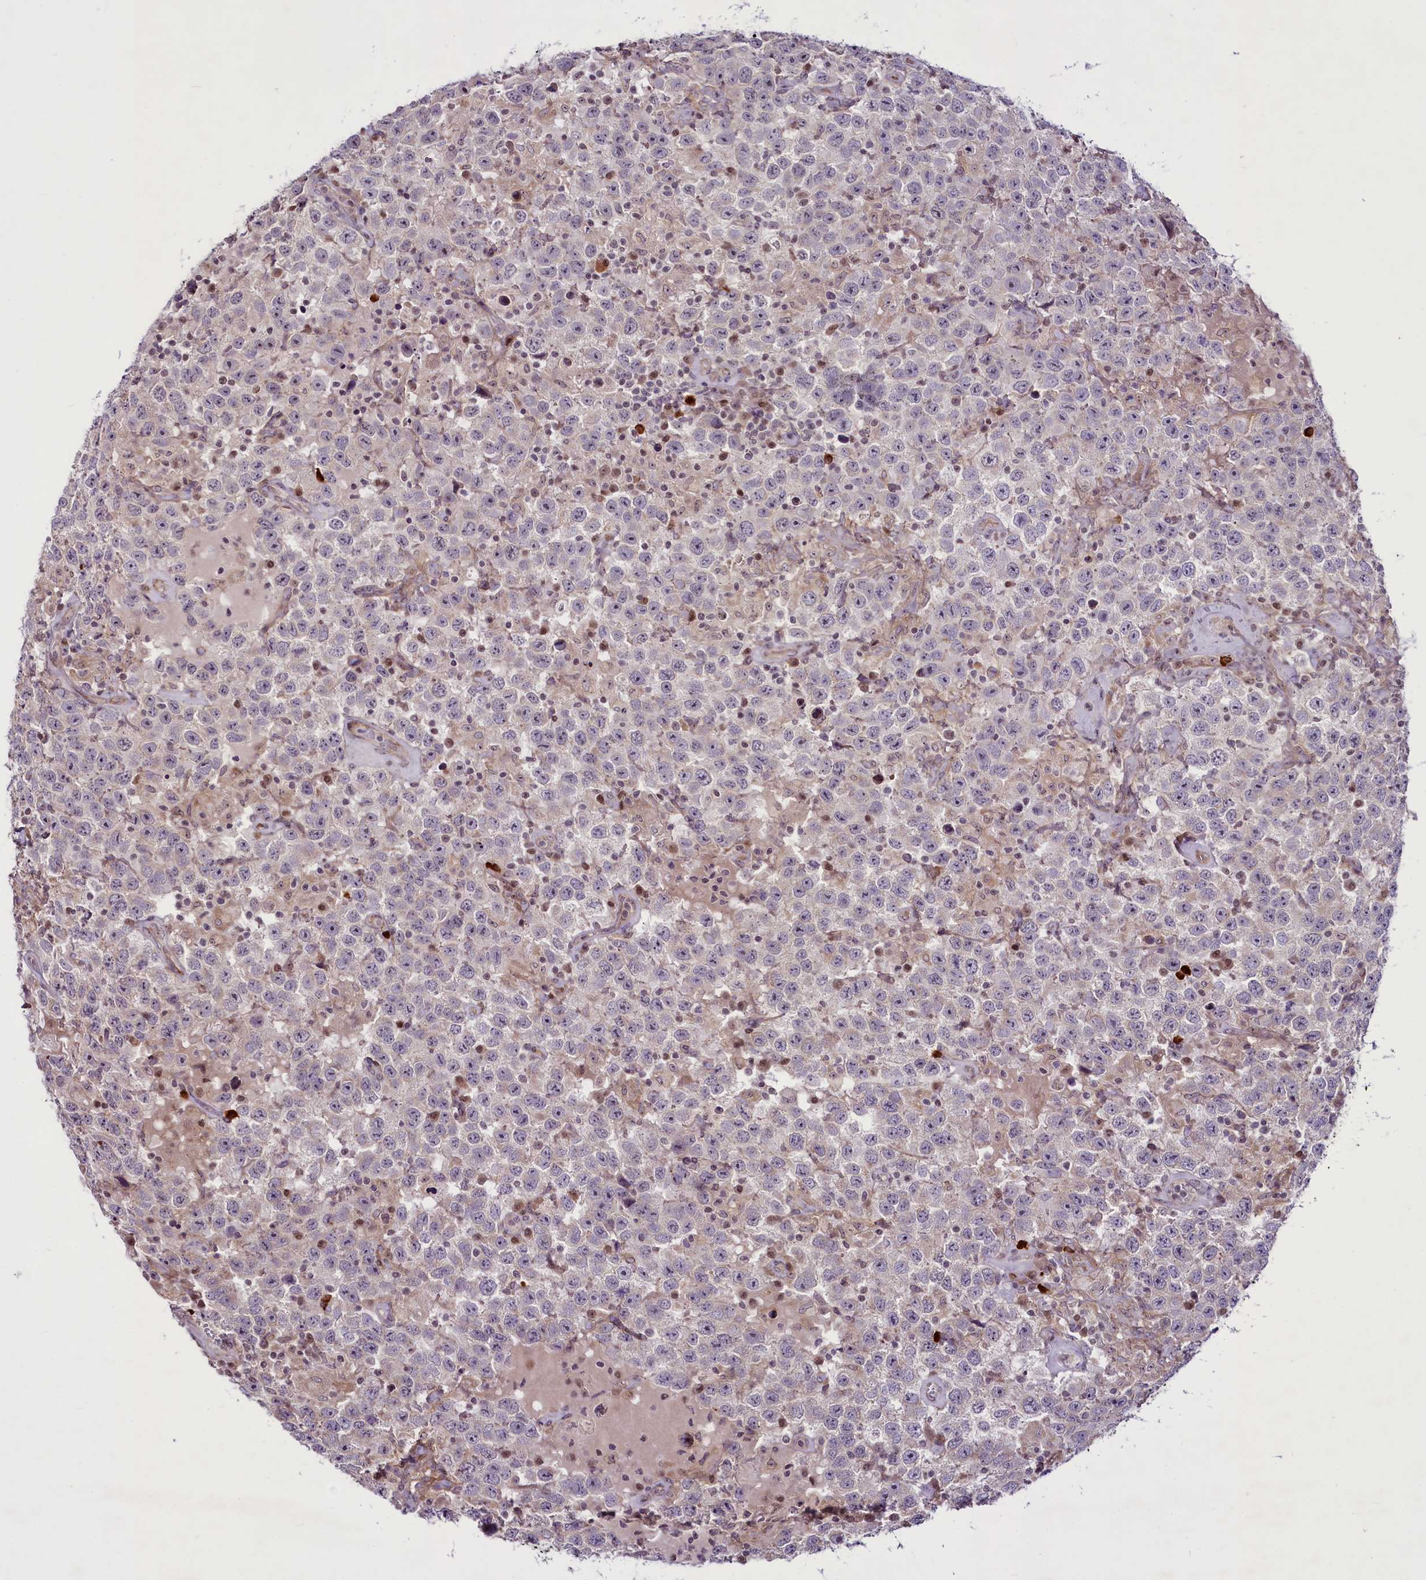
{"staining": {"intensity": "negative", "quantity": "none", "location": "none"}, "tissue": "testis cancer", "cell_type": "Tumor cells", "image_type": "cancer", "snomed": [{"axis": "morphology", "description": "Seminoma, NOS"}, {"axis": "topography", "description": "Testis"}], "caption": "This is a image of immunohistochemistry (IHC) staining of testis cancer (seminoma), which shows no staining in tumor cells. (DAB immunohistochemistry visualized using brightfield microscopy, high magnification).", "gene": "RSBN1", "patient": {"sex": "male", "age": 41}}